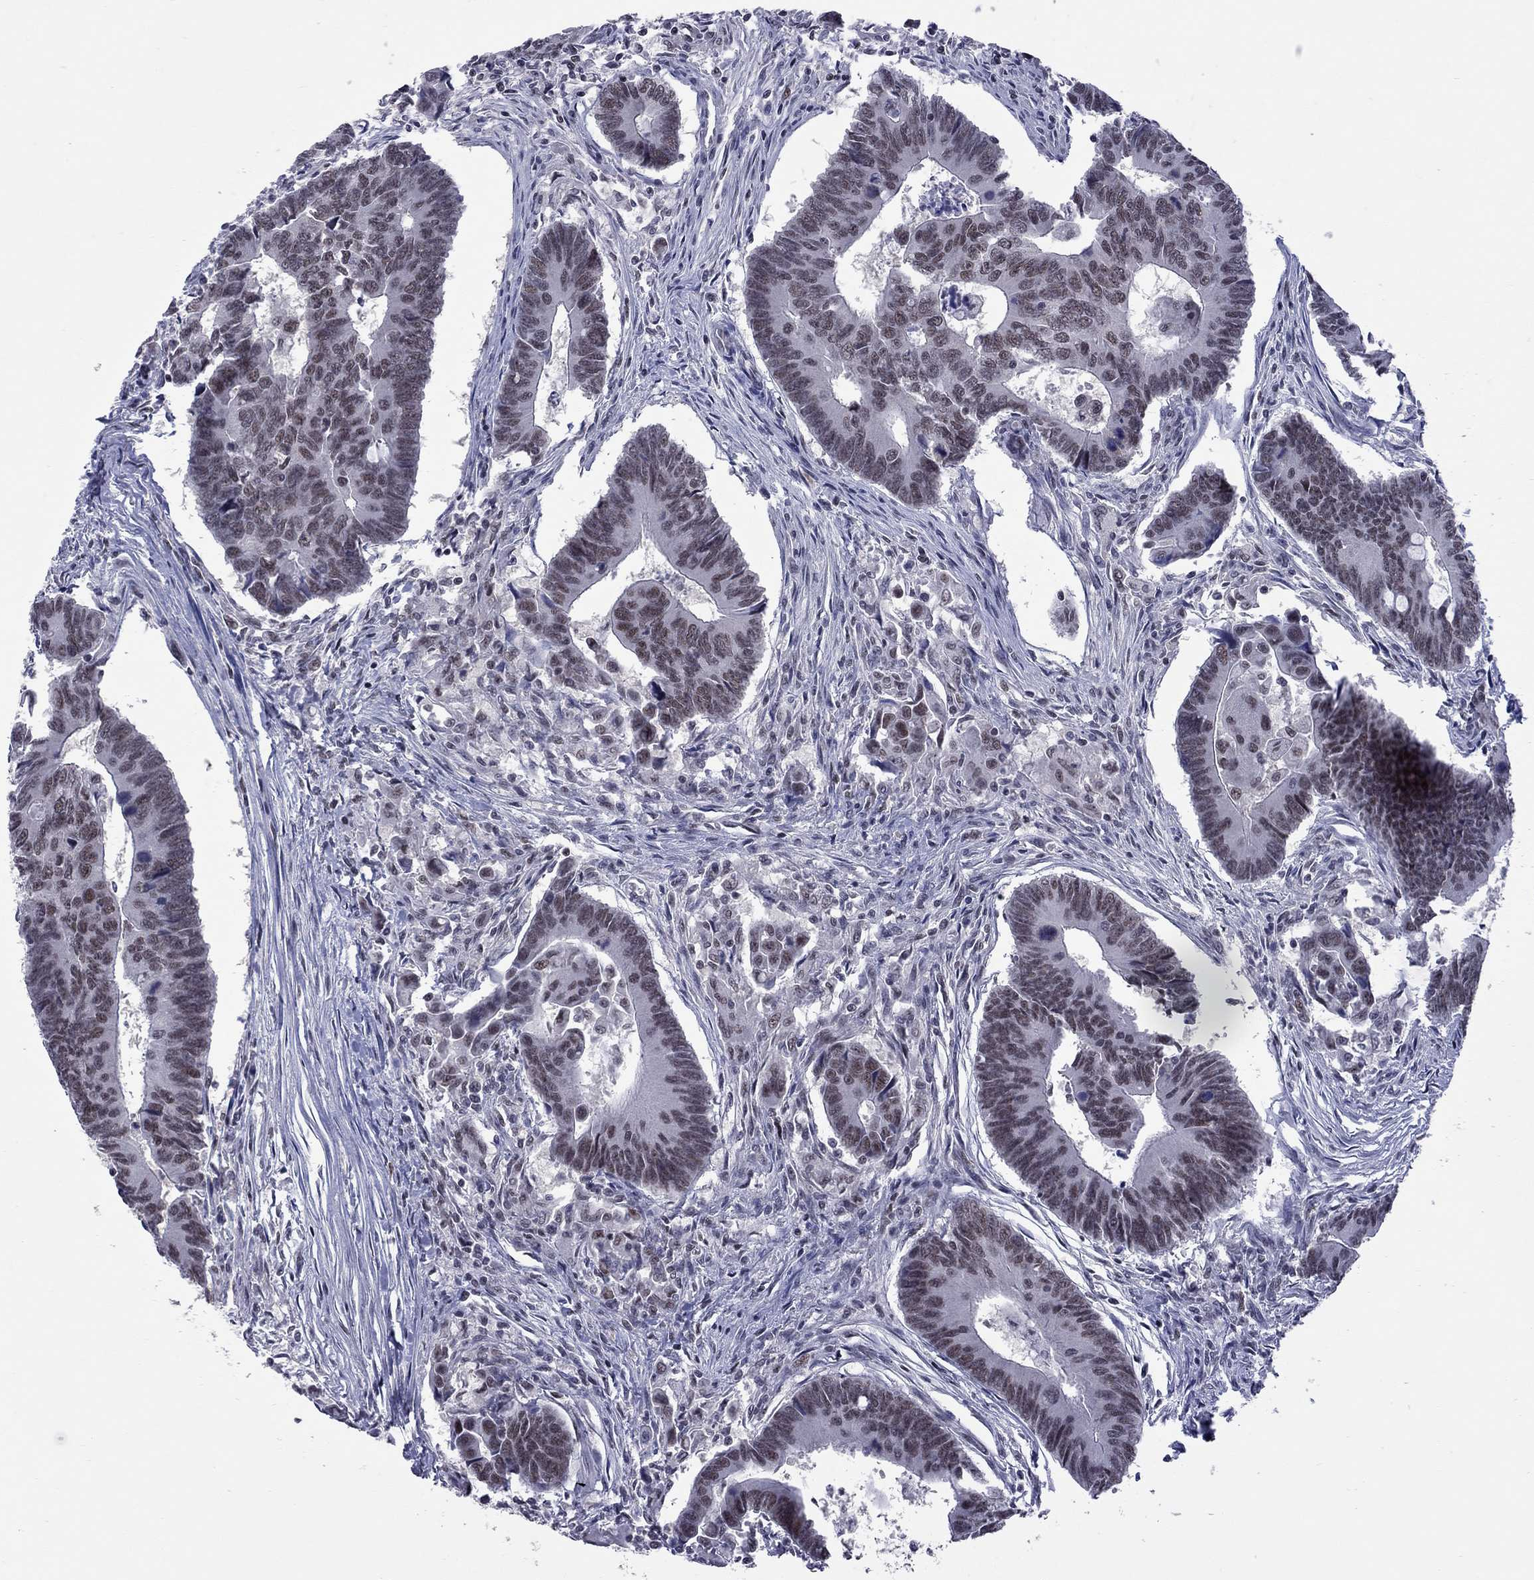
{"staining": {"intensity": "moderate", "quantity": ">75%", "location": "nuclear"}, "tissue": "colorectal cancer", "cell_type": "Tumor cells", "image_type": "cancer", "snomed": [{"axis": "morphology", "description": "Adenocarcinoma, NOS"}, {"axis": "topography", "description": "Rectum"}], "caption": "High-magnification brightfield microscopy of colorectal adenocarcinoma stained with DAB (3,3'-diaminobenzidine) (brown) and counterstained with hematoxylin (blue). tumor cells exhibit moderate nuclear staining is seen in approximately>75% of cells. The protein is shown in brown color, while the nuclei are stained blue.", "gene": "TAF9", "patient": {"sex": "male", "age": 67}}